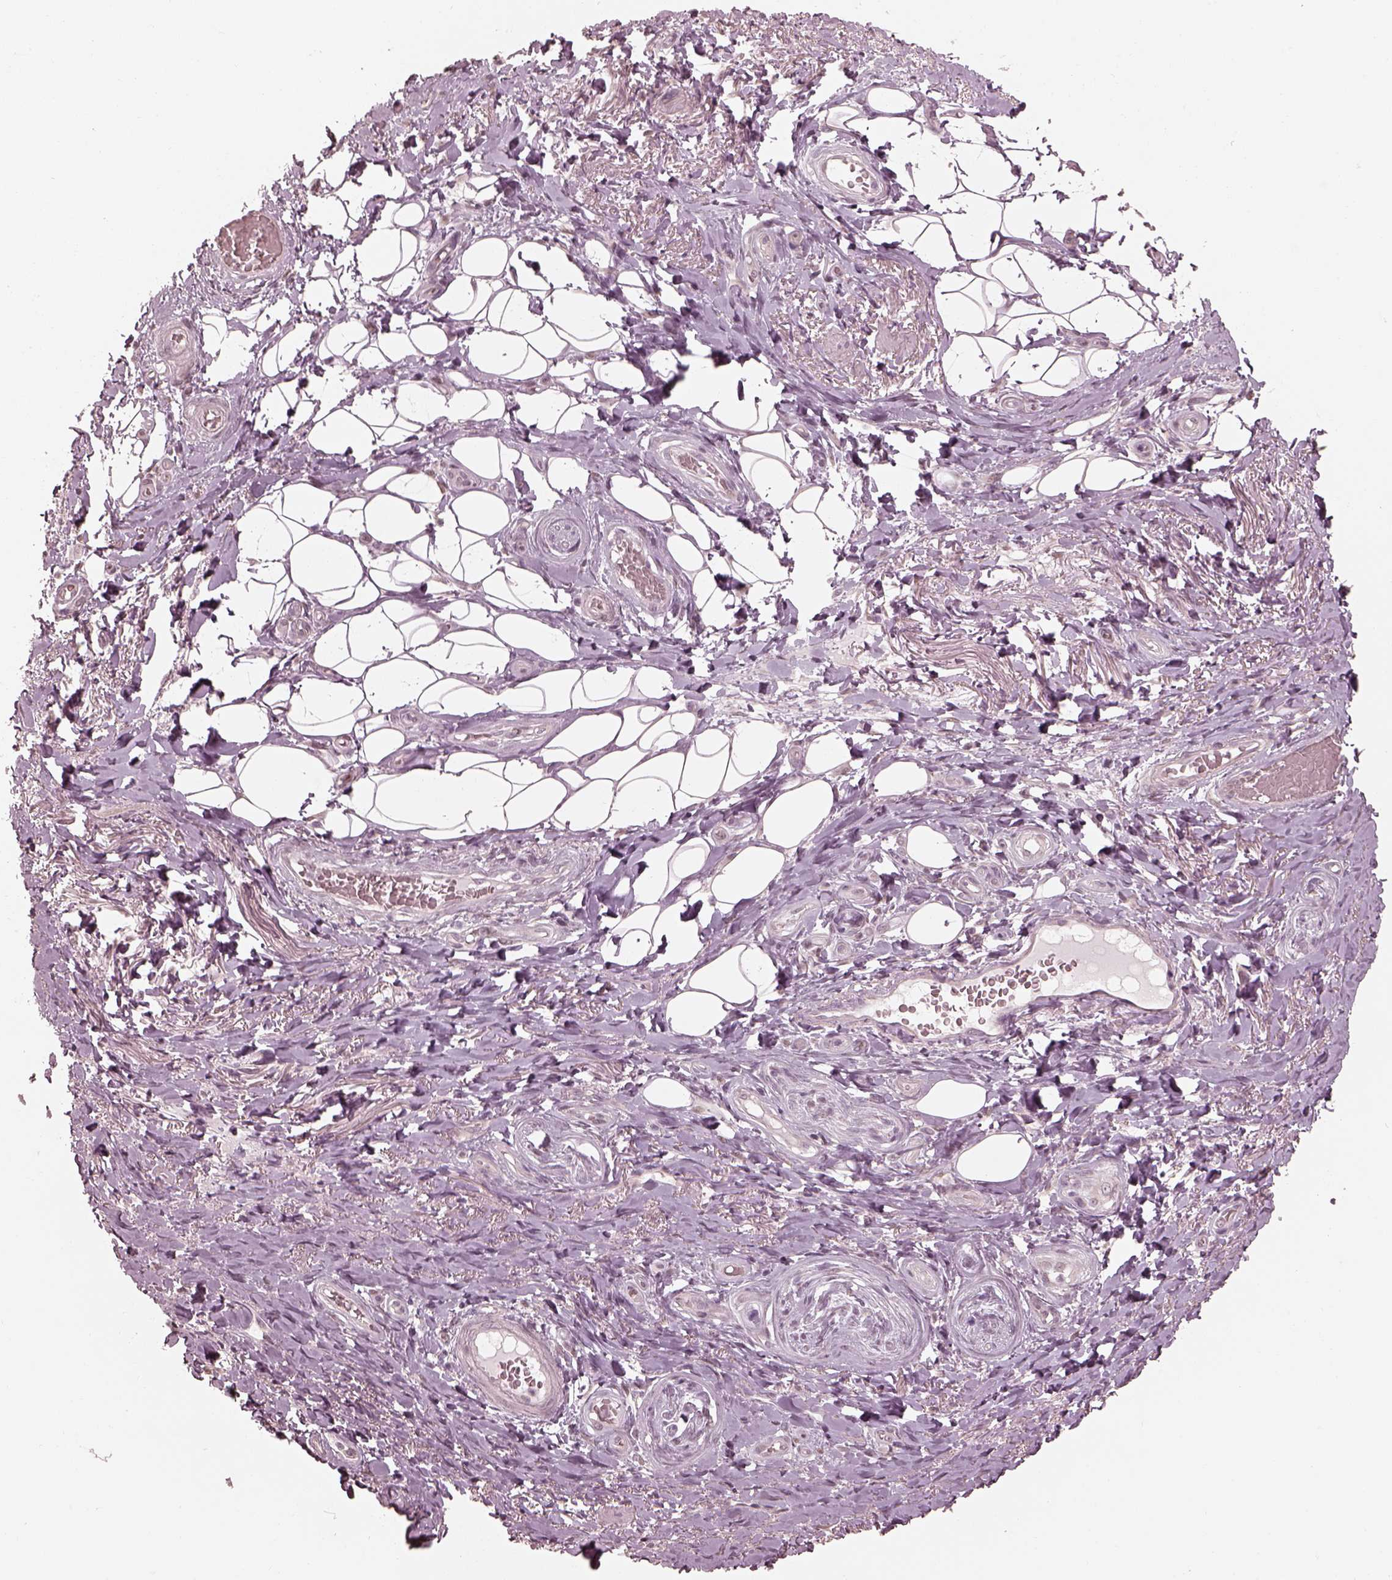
{"staining": {"intensity": "negative", "quantity": "none", "location": "none"}, "tissue": "adipose tissue", "cell_type": "Adipocytes", "image_type": "normal", "snomed": [{"axis": "morphology", "description": "Normal tissue, NOS"}, {"axis": "topography", "description": "Anal"}, {"axis": "topography", "description": "Peripheral nerve tissue"}], "caption": "High magnification brightfield microscopy of benign adipose tissue stained with DAB (brown) and counterstained with hematoxylin (blue): adipocytes show no significant positivity. (Brightfield microscopy of DAB (3,3'-diaminobenzidine) IHC at high magnification).", "gene": "IQCB1", "patient": {"sex": "male", "age": 53}}